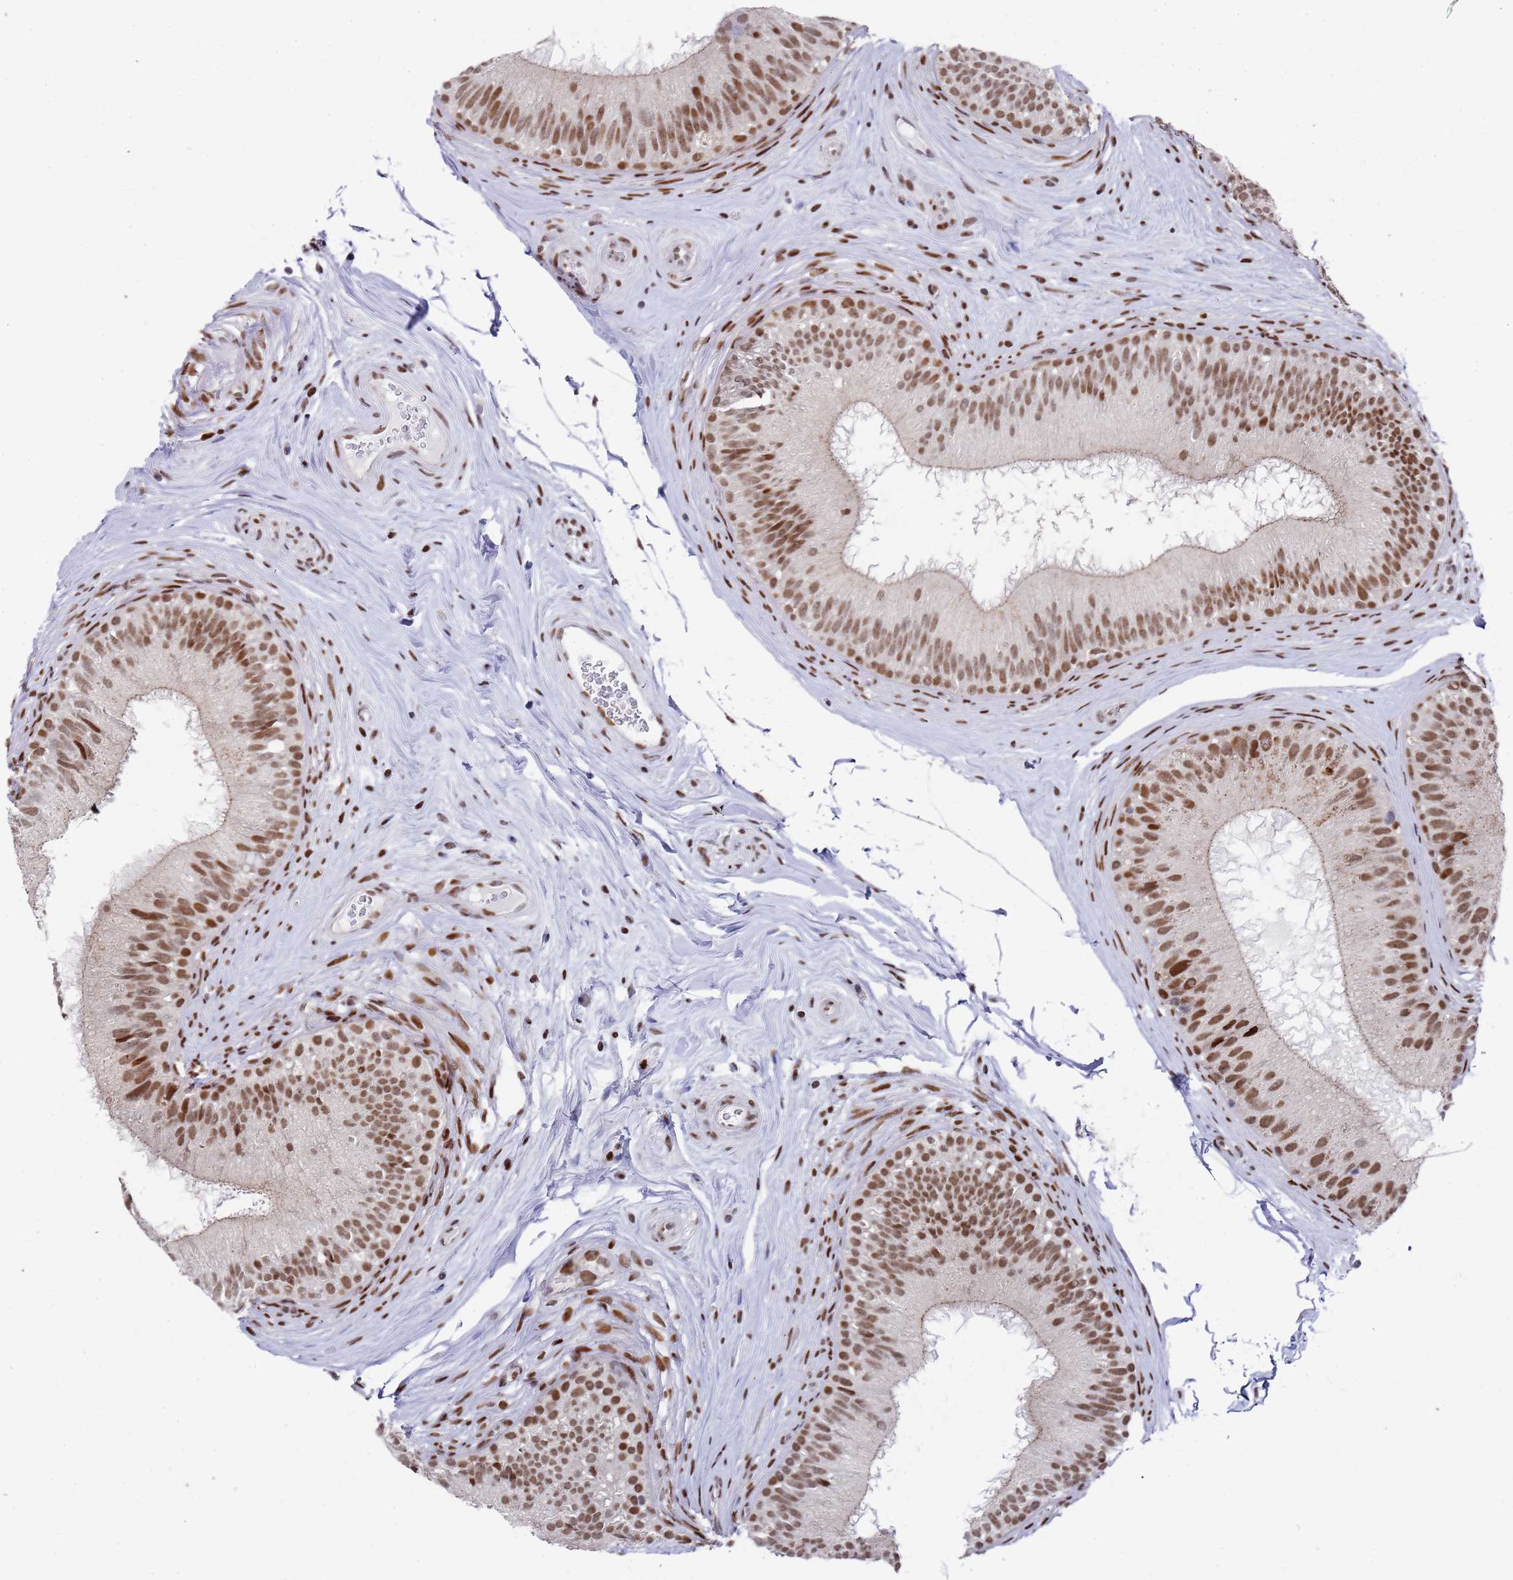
{"staining": {"intensity": "strong", "quantity": ">75%", "location": "nuclear"}, "tissue": "epididymis", "cell_type": "Glandular cells", "image_type": "normal", "snomed": [{"axis": "morphology", "description": "Normal tissue, NOS"}, {"axis": "topography", "description": "Epididymis"}], "caption": "A high amount of strong nuclear positivity is identified in about >75% of glandular cells in unremarkable epididymis. Immunohistochemistry (ihc) stains the protein of interest in brown and the nuclei are stained blue.", "gene": "COPS6", "patient": {"sex": "male", "age": 34}}